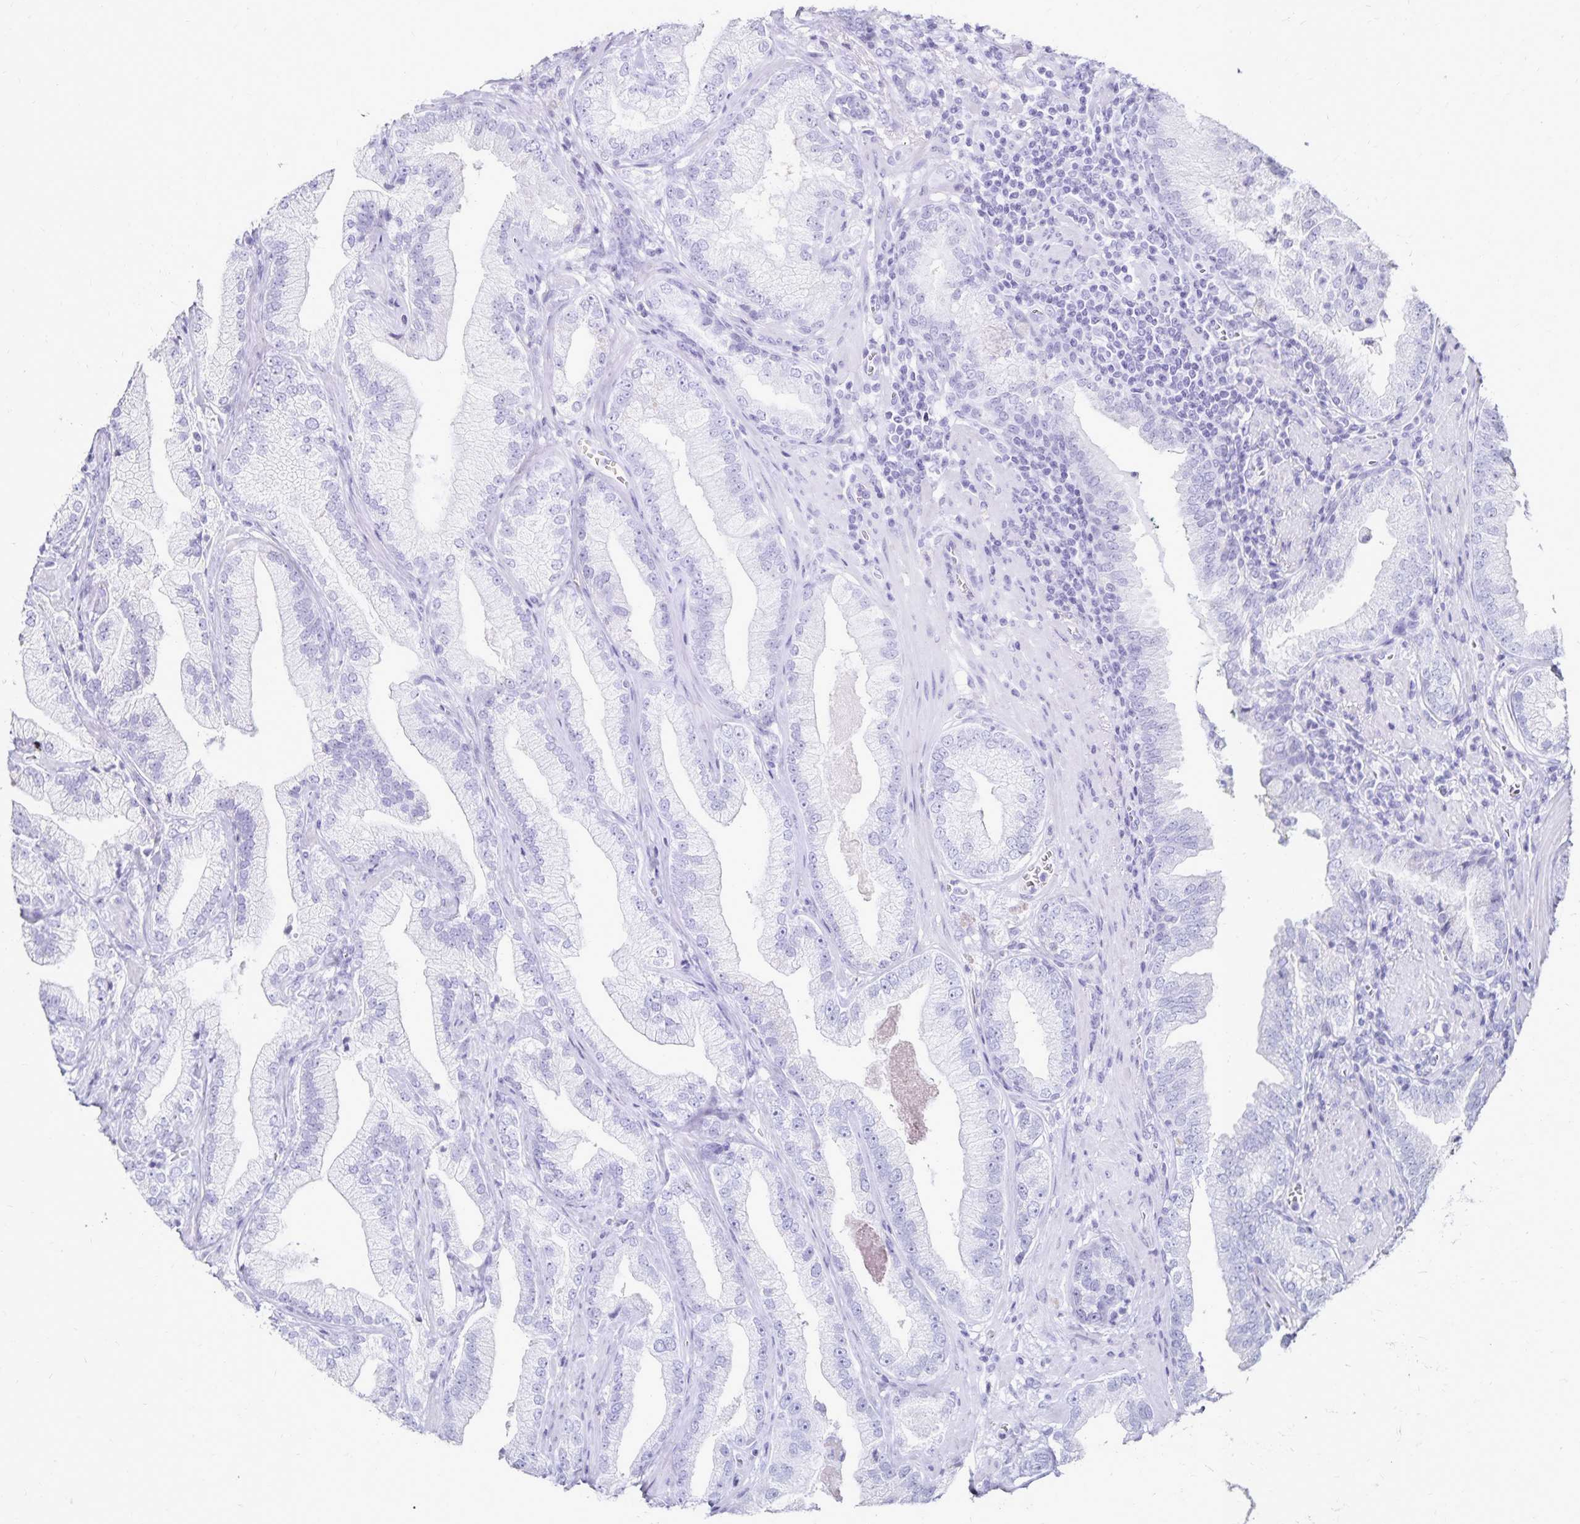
{"staining": {"intensity": "negative", "quantity": "none", "location": "none"}, "tissue": "prostate cancer", "cell_type": "Tumor cells", "image_type": "cancer", "snomed": [{"axis": "morphology", "description": "Adenocarcinoma, Low grade"}, {"axis": "topography", "description": "Prostate"}], "caption": "DAB (3,3'-diaminobenzidine) immunohistochemical staining of human prostate low-grade adenocarcinoma displays no significant positivity in tumor cells. Nuclei are stained in blue.", "gene": "GIP", "patient": {"sex": "male", "age": 62}}